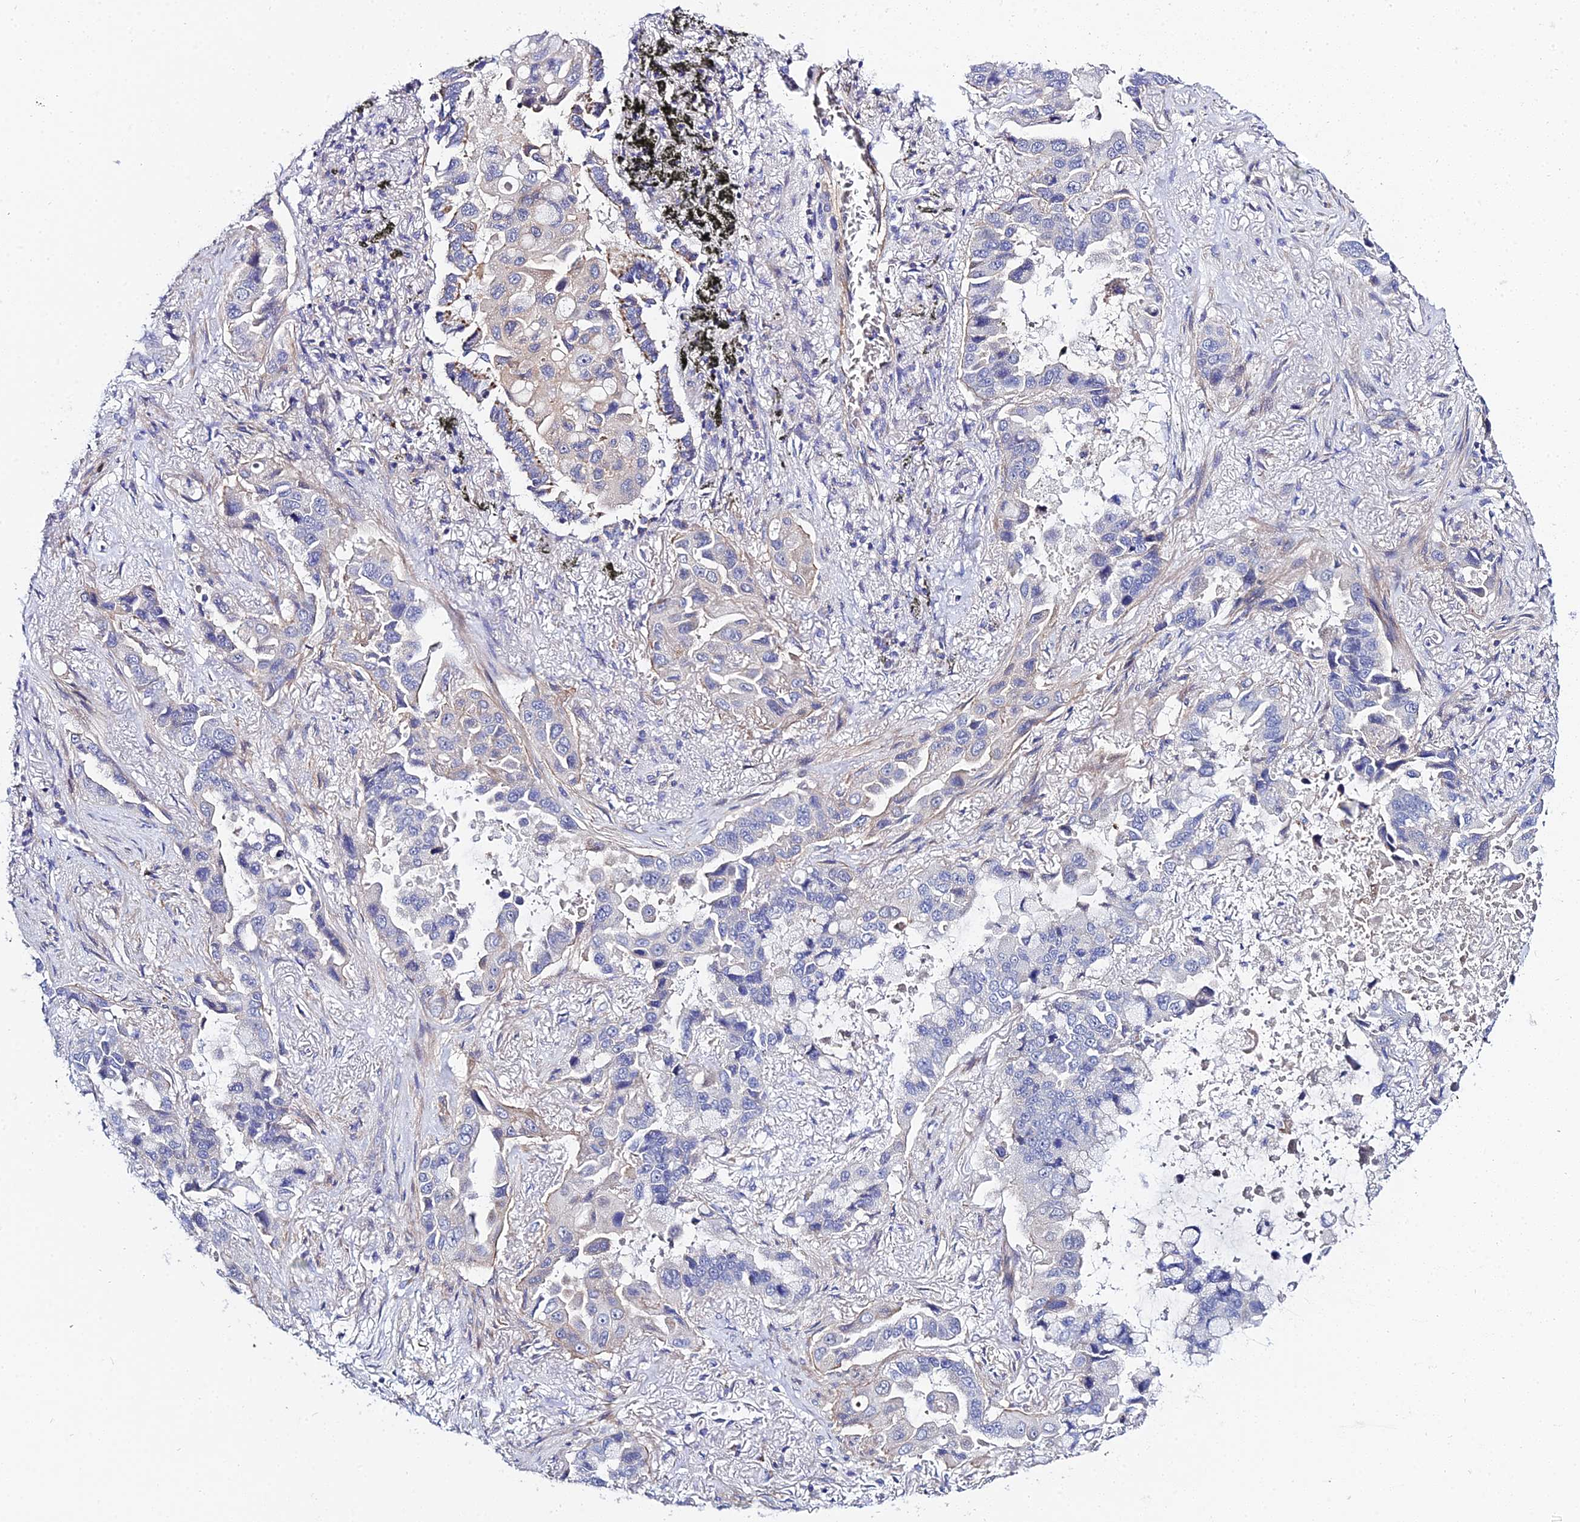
{"staining": {"intensity": "negative", "quantity": "none", "location": "none"}, "tissue": "lung cancer", "cell_type": "Tumor cells", "image_type": "cancer", "snomed": [{"axis": "morphology", "description": "Adenocarcinoma, NOS"}, {"axis": "topography", "description": "Lung"}], "caption": "The histopathology image shows no significant positivity in tumor cells of lung adenocarcinoma.", "gene": "APOBEC3H", "patient": {"sex": "male", "age": 64}}